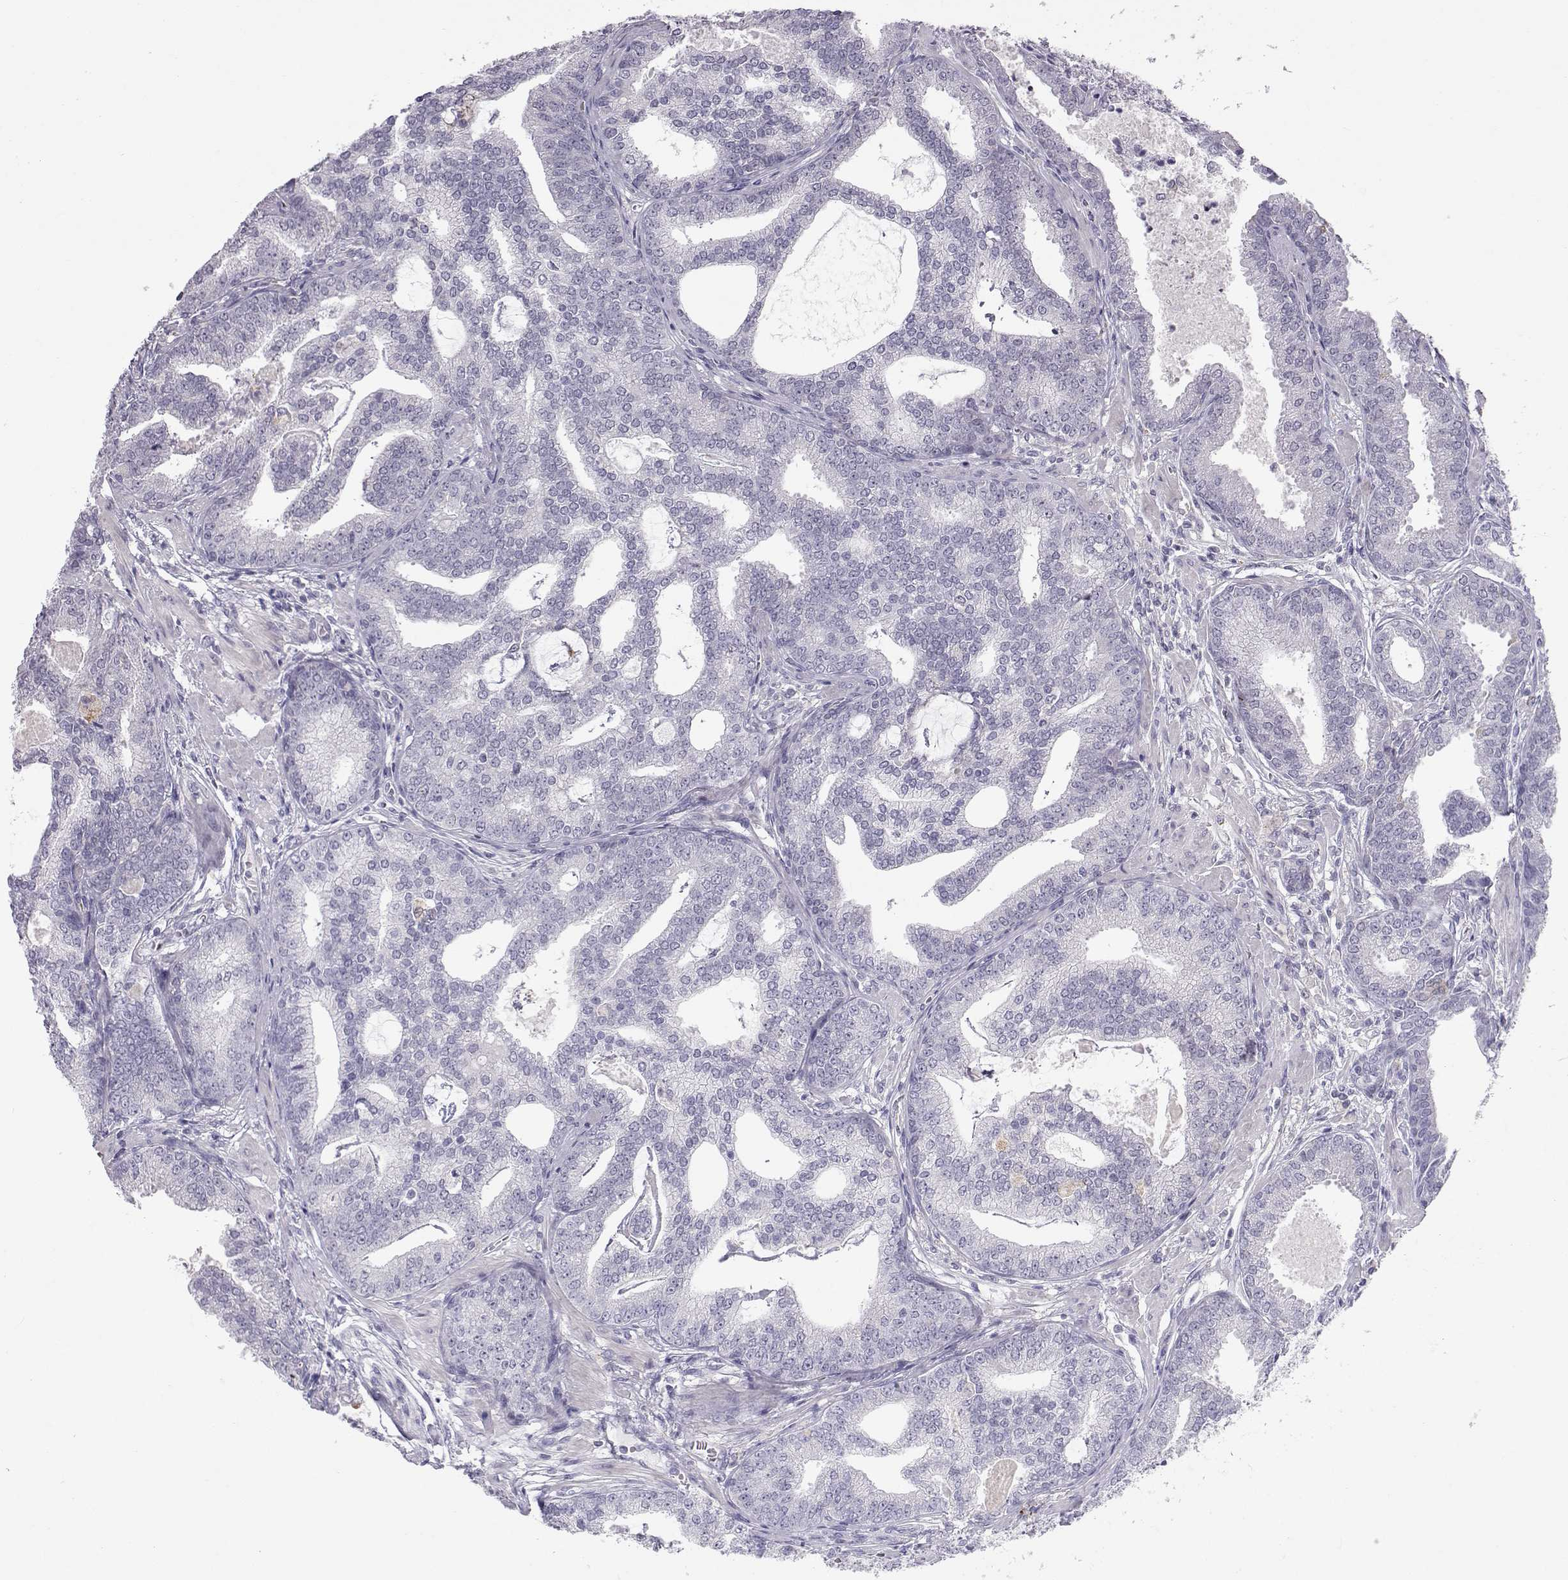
{"staining": {"intensity": "negative", "quantity": "none", "location": "none"}, "tissue": "prostate cancer", "cell_type": "Tumor cells", "image_type": "cancer", "snomed": [{"axis": "morphology", "description": "Adenocarcinoma, NOS"}, {"axis": "topography", "description": "Prostate"}], "caption": "Image shows no significant protein staining in tumor cells of prostate adenocarcinoma.", "gene": "NPVF", "patient": {"sex": "male", "age": 64}}